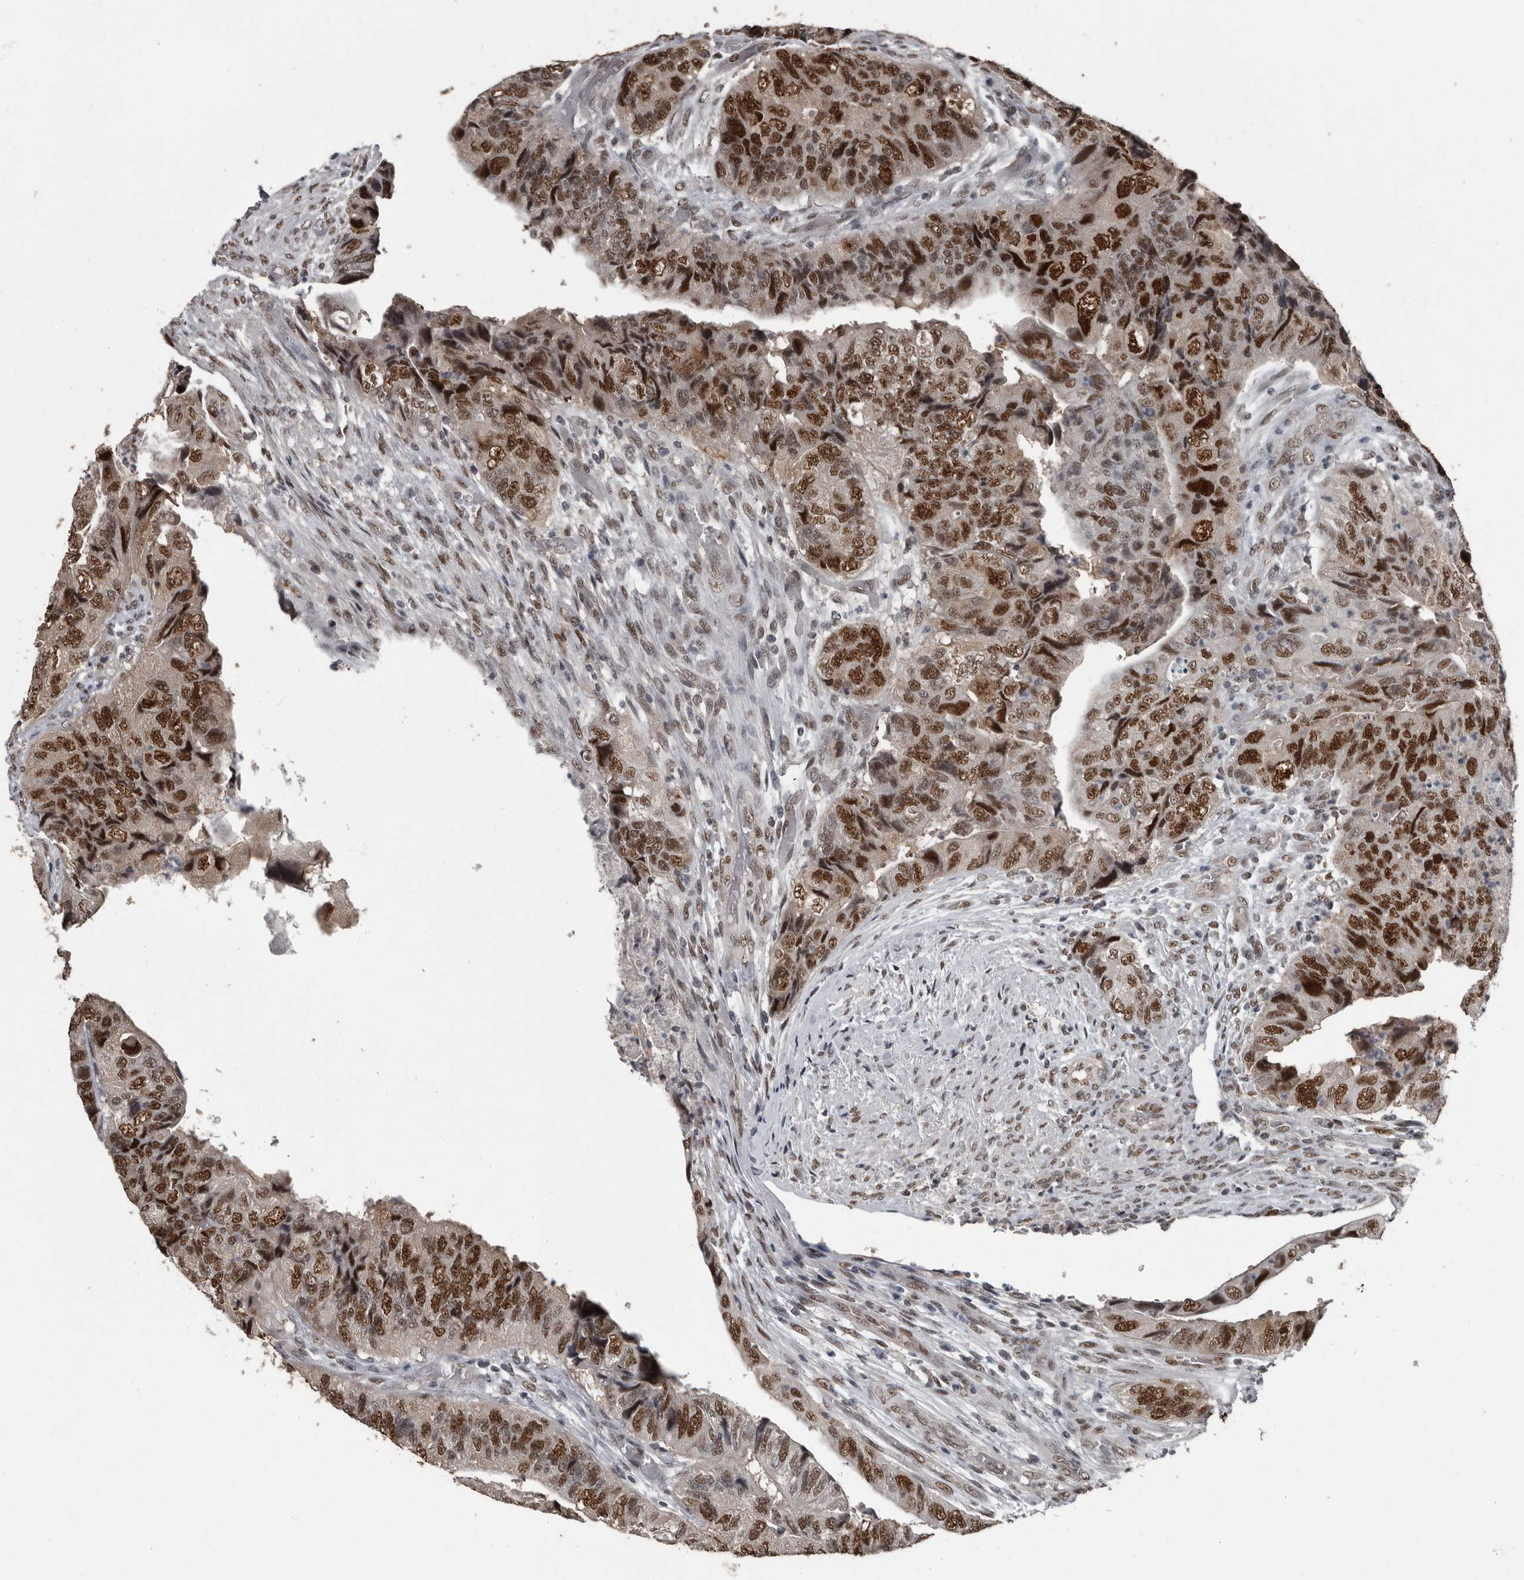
{"staining": {"intensity": "strong", "quantity": ">75%", "location": "nuclear"}, "tissue": "colorectal cancer", "cell_type": "Tumor cells", "image_type": "cancer", "snomed": [{"axis": "morphology", "description": "Adenocarcinoma, NOS"}, {"axis": "topography", "description": "Rectum"}], "caption": "A high-resolution histopathology image shows IHC staining of colorectal cancer, which shows strong nuclear expression in approximately >75% of tumor cells.", "gene": "CHD1L", "patient": {"sex": "male", "age": 63}}